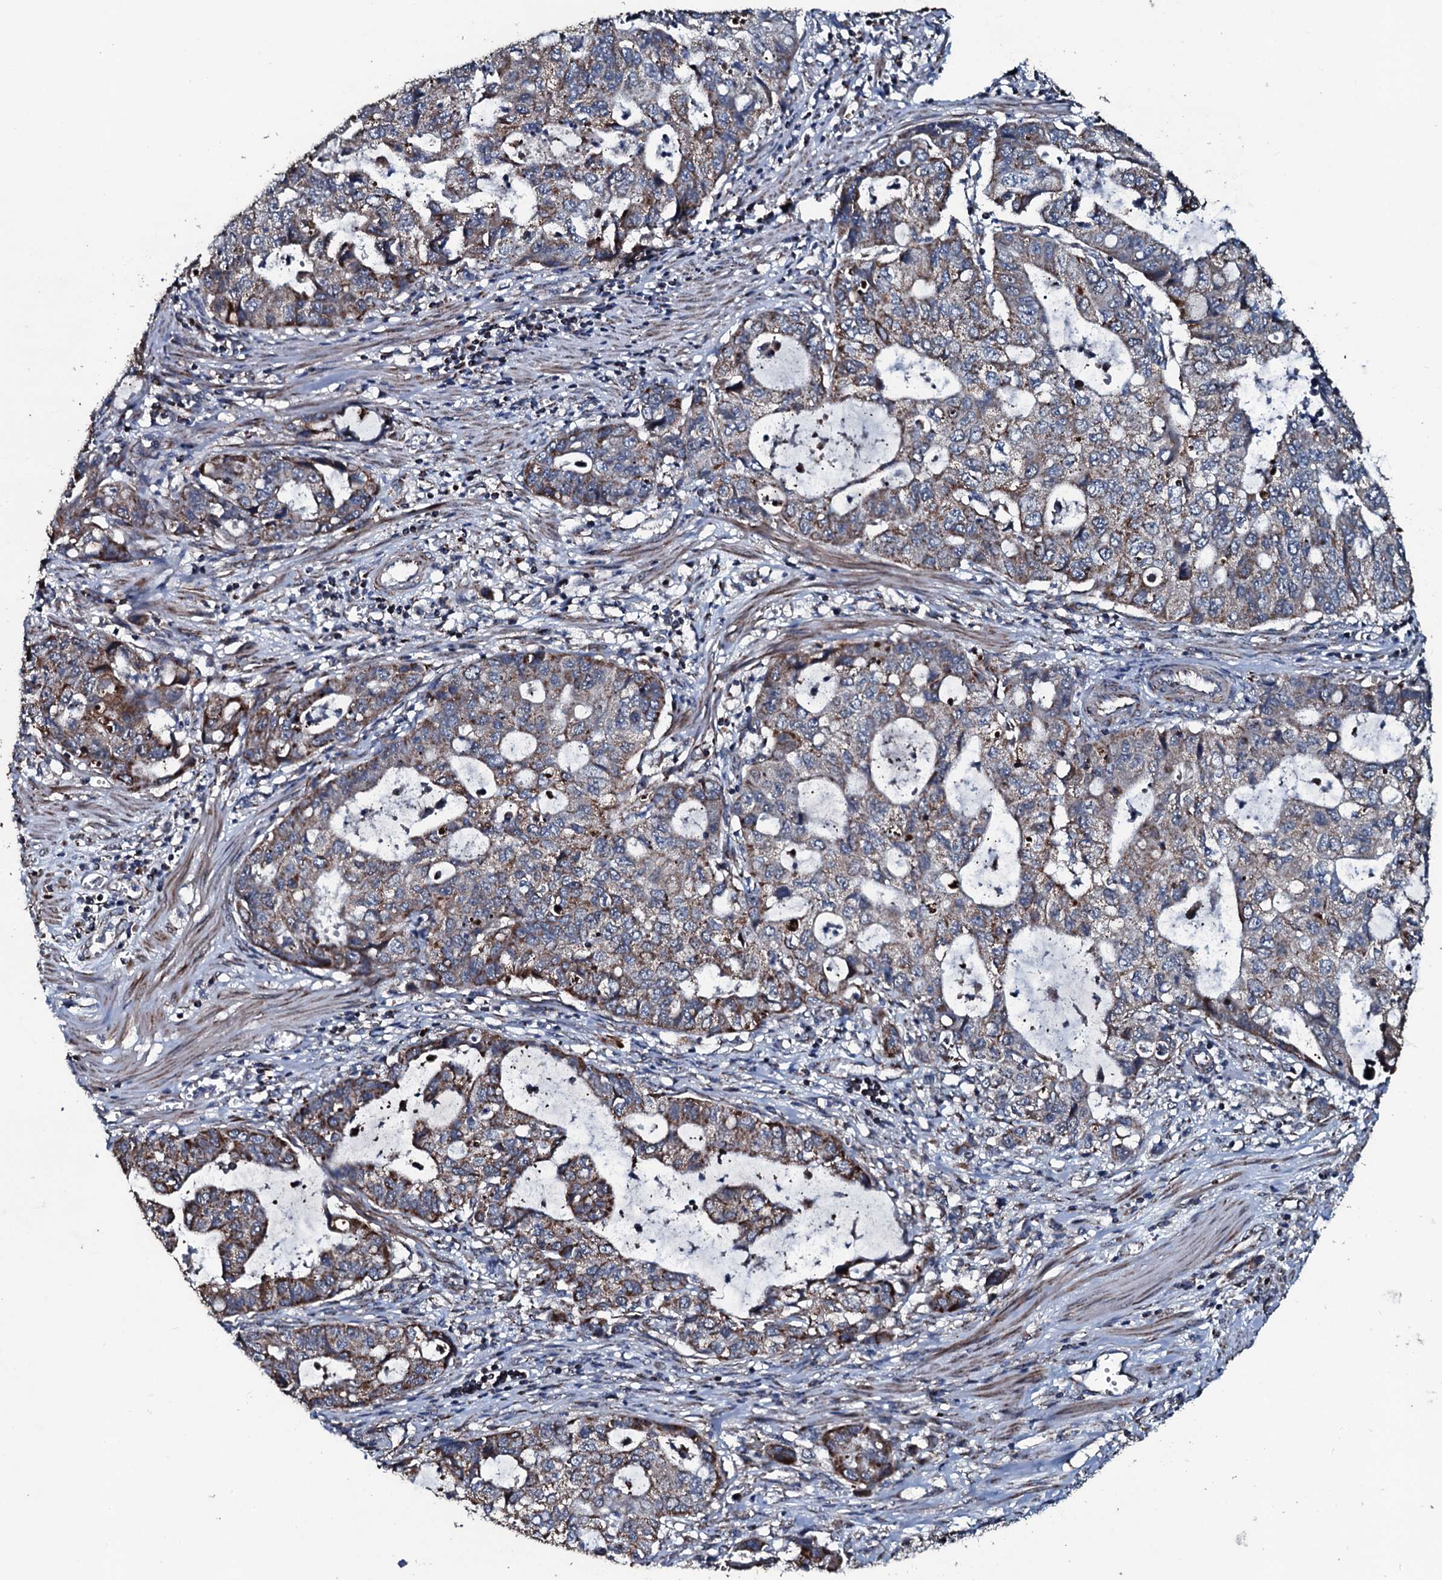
{"staining": {"intensity": "moderate", "quantity": "25%-75%", "location": "cytoplasmic/membranous"}, "tissue": "stomach cancer", "cell_type": "Tumor cells", "image_type": "cancer", "snomed": [{"axis": "morphology", "description": "Adenocarcinoma, NOS"}, {"axis": "topography", "description": "Stomach, upper"}], "caption": "Approximately 25%-75% of tumor cells in stomach cancer demonstrate moderate cytoplasmic/membranous protein expression as visualized by brown immunohistochemical staining.", "gene": "DYNC2I2", "patient": {"sex": "female", "age": 52}}